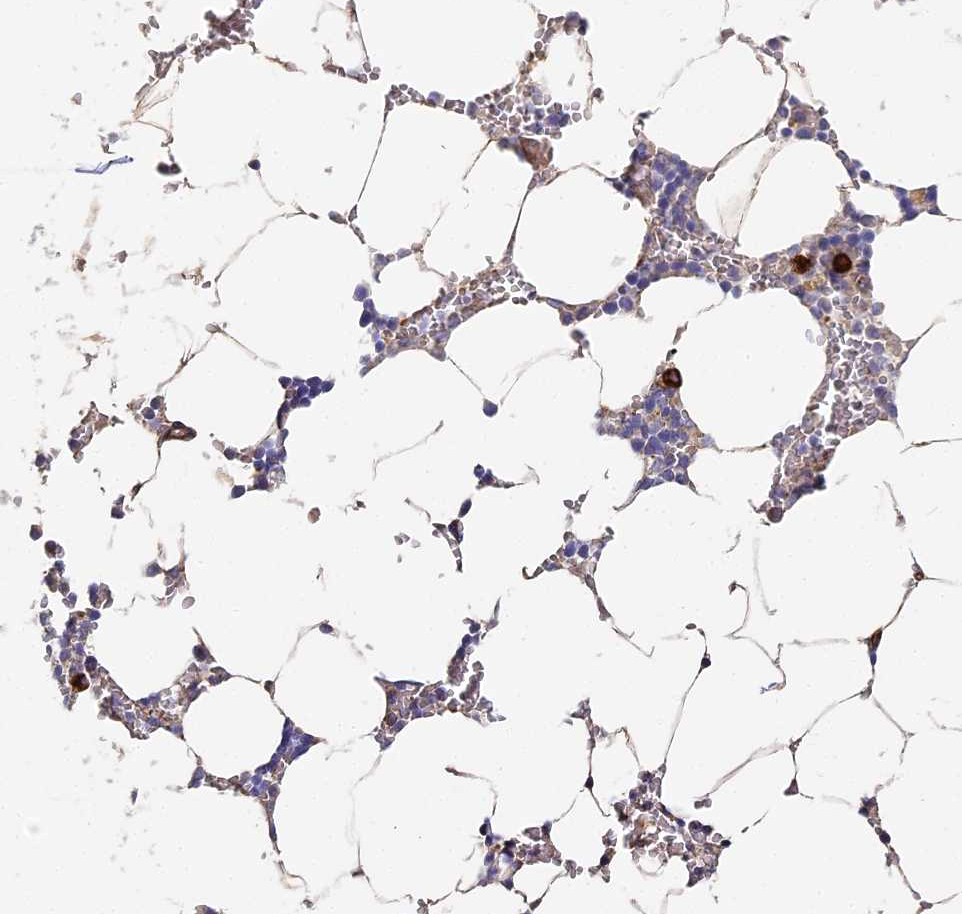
{"staining": {"intensity": "strong", "quantity": "<25%", "location": "cytoplasmic/membranous"}, "tissue": "bone marrow", "cell_type": "Hematopoietic cells", "image_type": "normal", "snomed": [{"axis": "morphology", "description": "Normal tissue, NOS"}, {"axis": "topography", "description": "Bone marrow"}], "caption": "Immunohistochemistry staining of benign bone marrow, which reveals medium levels of strong cytoplasmic/membranous positivity in approximately <25% of hematopoietic cells indicating strong cytoplasmic/membranous protein positivity. The staining was performed using DAB (brown) for protein detection and nuclei were counterstained in hematoxylin (blue).", "gene": "CCDC30", "patient": {"sex": "male", "age": 70}}